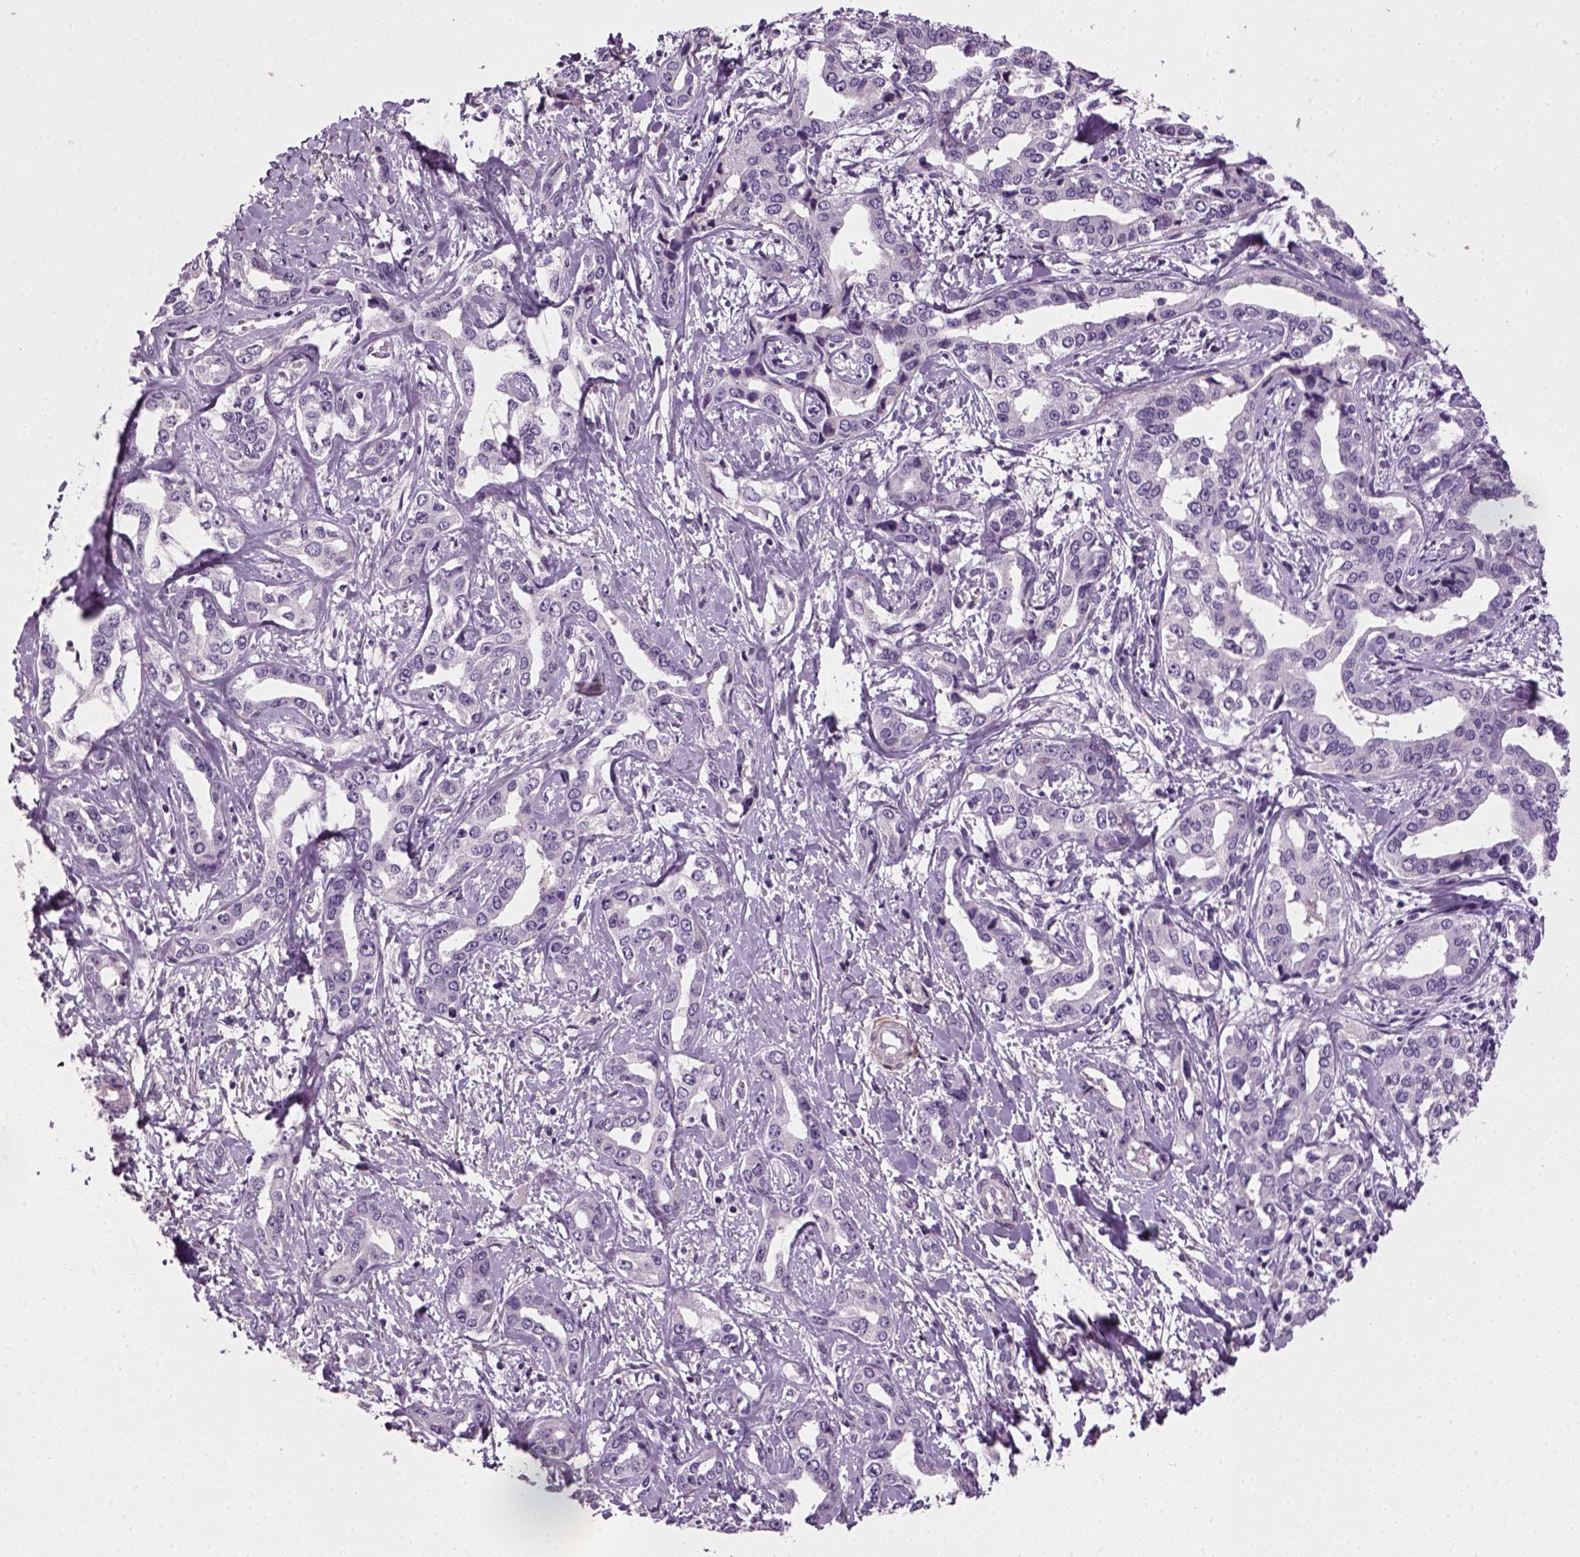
{"staining": {"intensity": "negative", "quantity": "none", "location": "none"}, "tissue": "liver cancer", "cell_type": "Tumor cells", "image_type": "cancer", "snomed": [{"axis": "morphology", "description": "Cholangiocarcinoma"}, {"axis": "topography", "description": "Liver"}], "caption": "This is an immunohistochemistry histopathology image of cholangiocarcinoma (liver). There is no positivity in tumor cells.", "gene": "ELOVL3", "patient": {"sex": "male", "age": 59}}